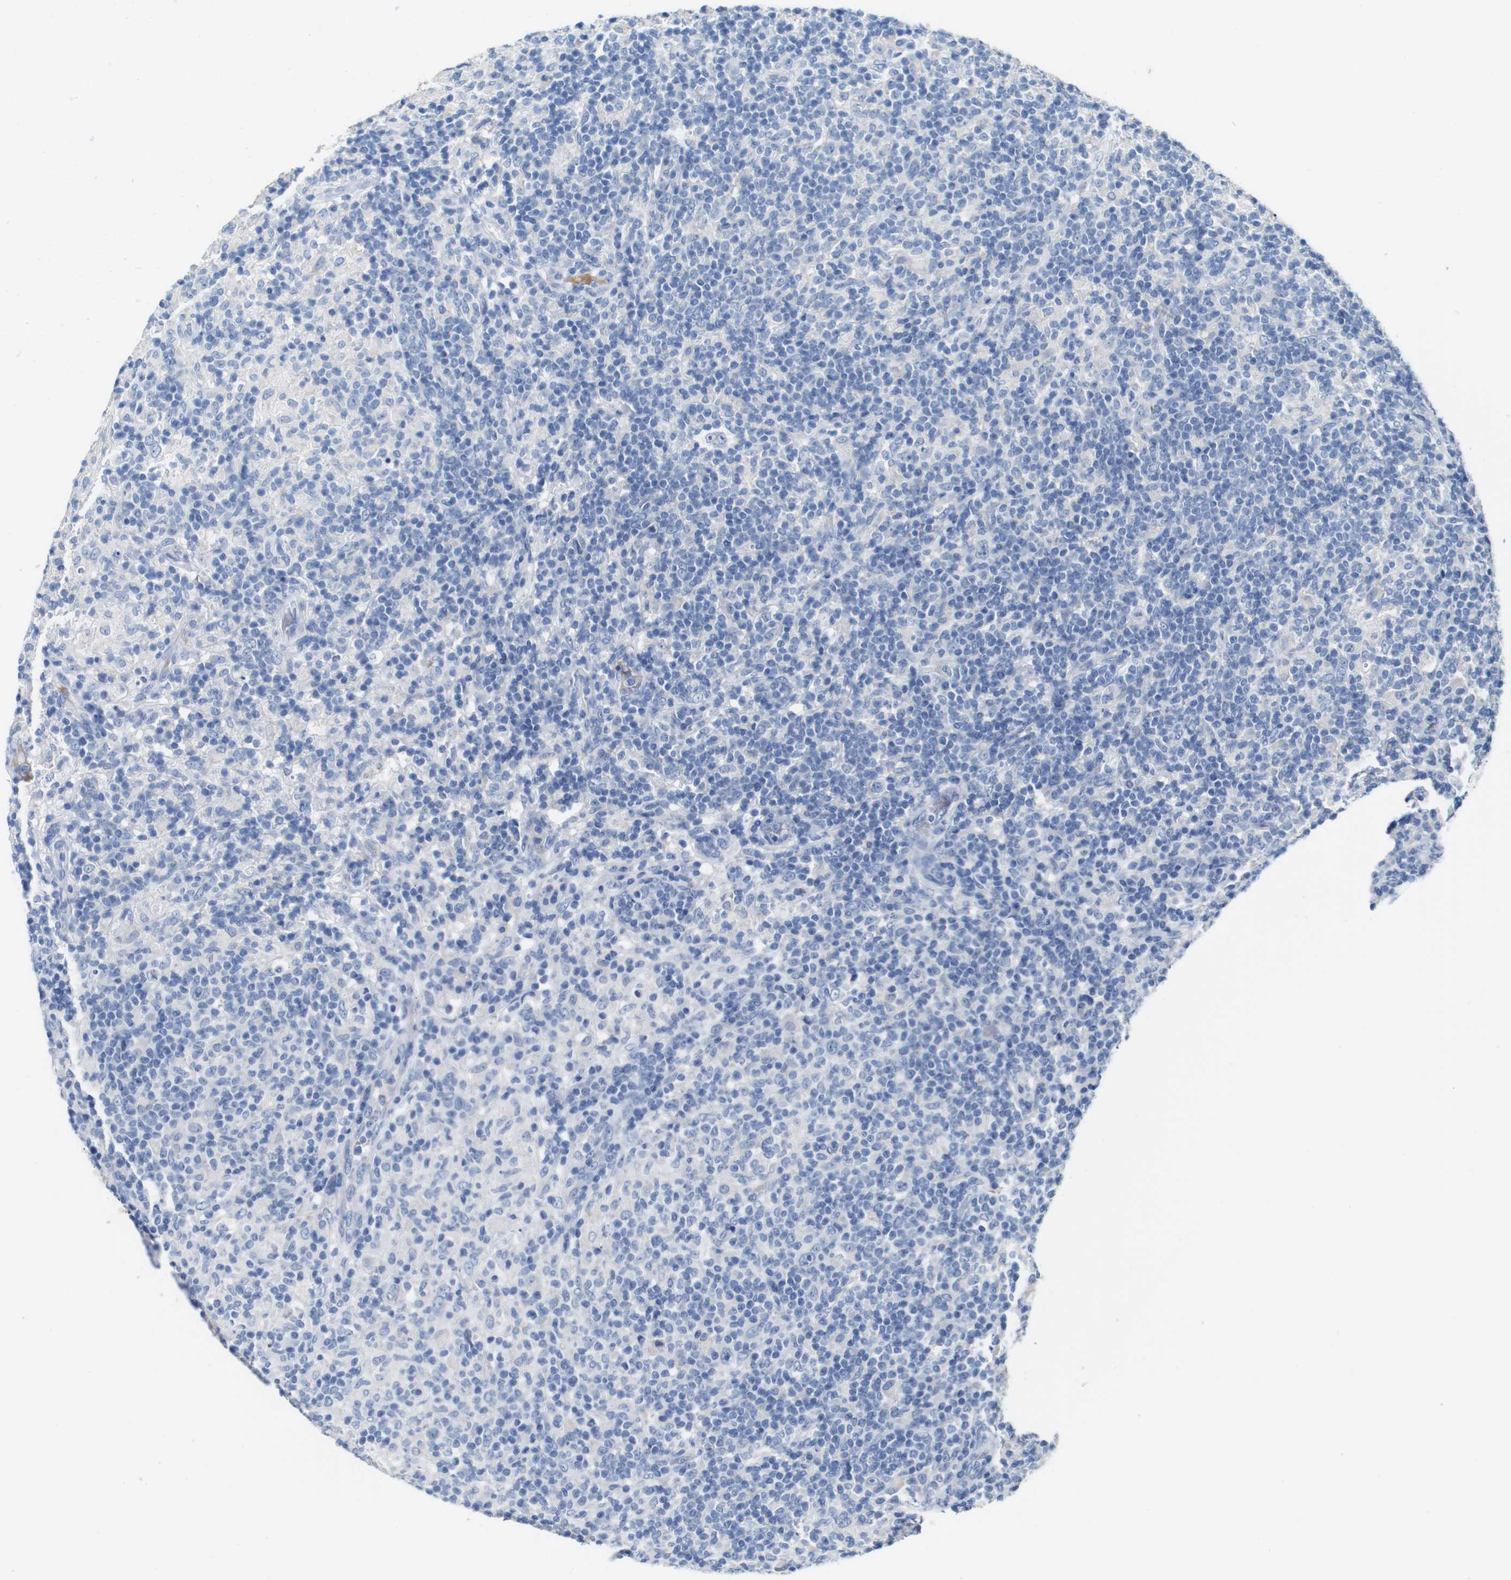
{"staining": {"intensity": "negative", "quantity": "none", "location": "none"}, "tissue": "lymphoma", "cell_type": "Tumor cells", "image_type": "cancer", "snomed": [{"axis": "morphology", "description": "Hodgkin's disease, NOS"}, {"axis": "topography", "description": "Lymph node"}], "caption": "This is an IHC photomicrograph of human Hodgkin's disease. There is no staining in tumor cells.", "gene": "IGSF8", "patient": {"sex": "male", "age": 70}}